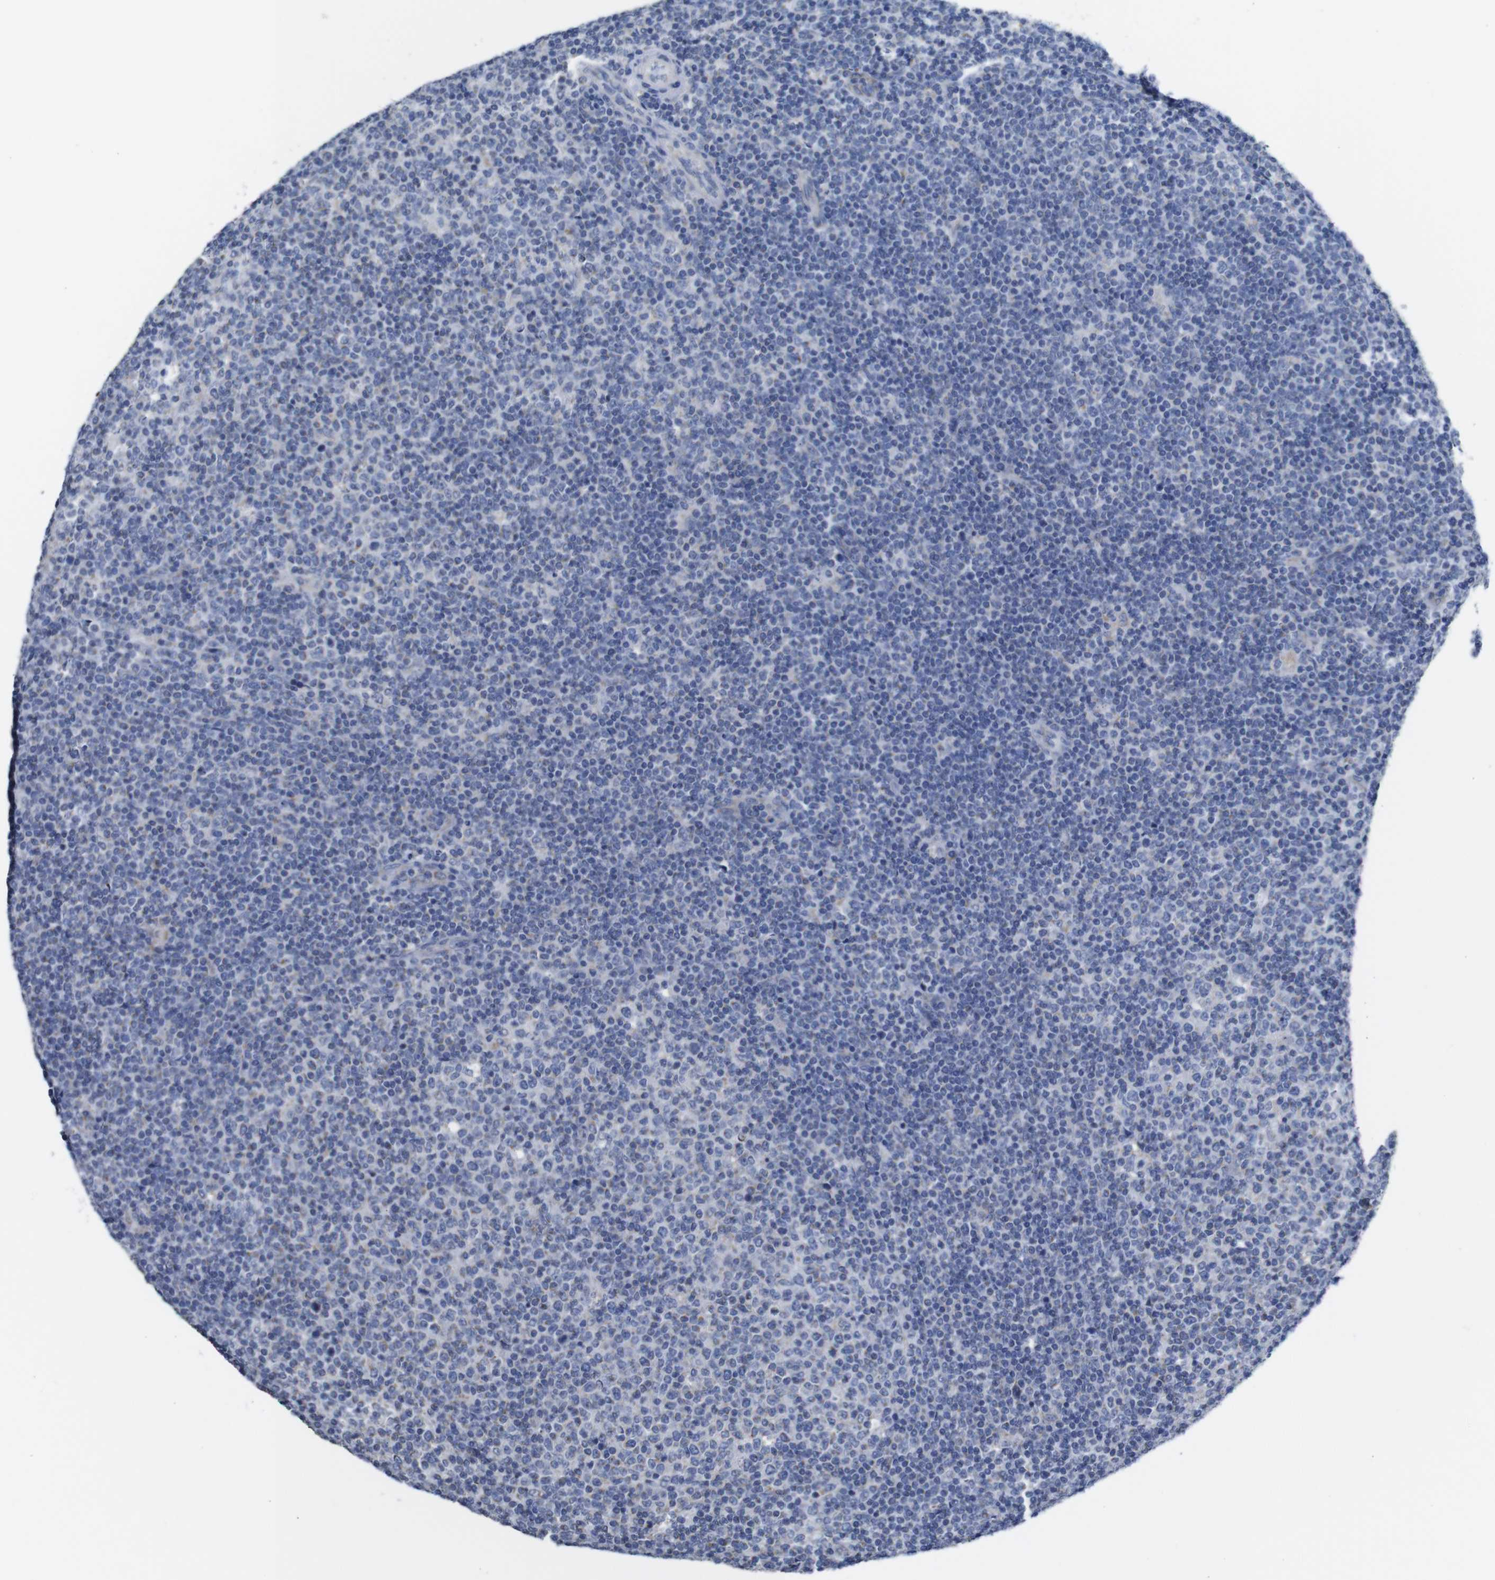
{"staining": {"intensity": "negative", "quantity": "none", "location": "none"}, "tissue": "lymphoma", "cell_type": "Tumor cells", "image_type": "cancer", "snomed": [{"axis": "morphology", "description": "Malignant lymphoma, non-Hodgkin's type, Low grade"}, {"axis": "topography", "description": "Lymph node"}], "caption": "DAB immunohistochemical staining of human lymphoma reveals no significant staining in tumor cells.", "gene": "MAOA", "patient": {"sex": "male", "age": 70}}